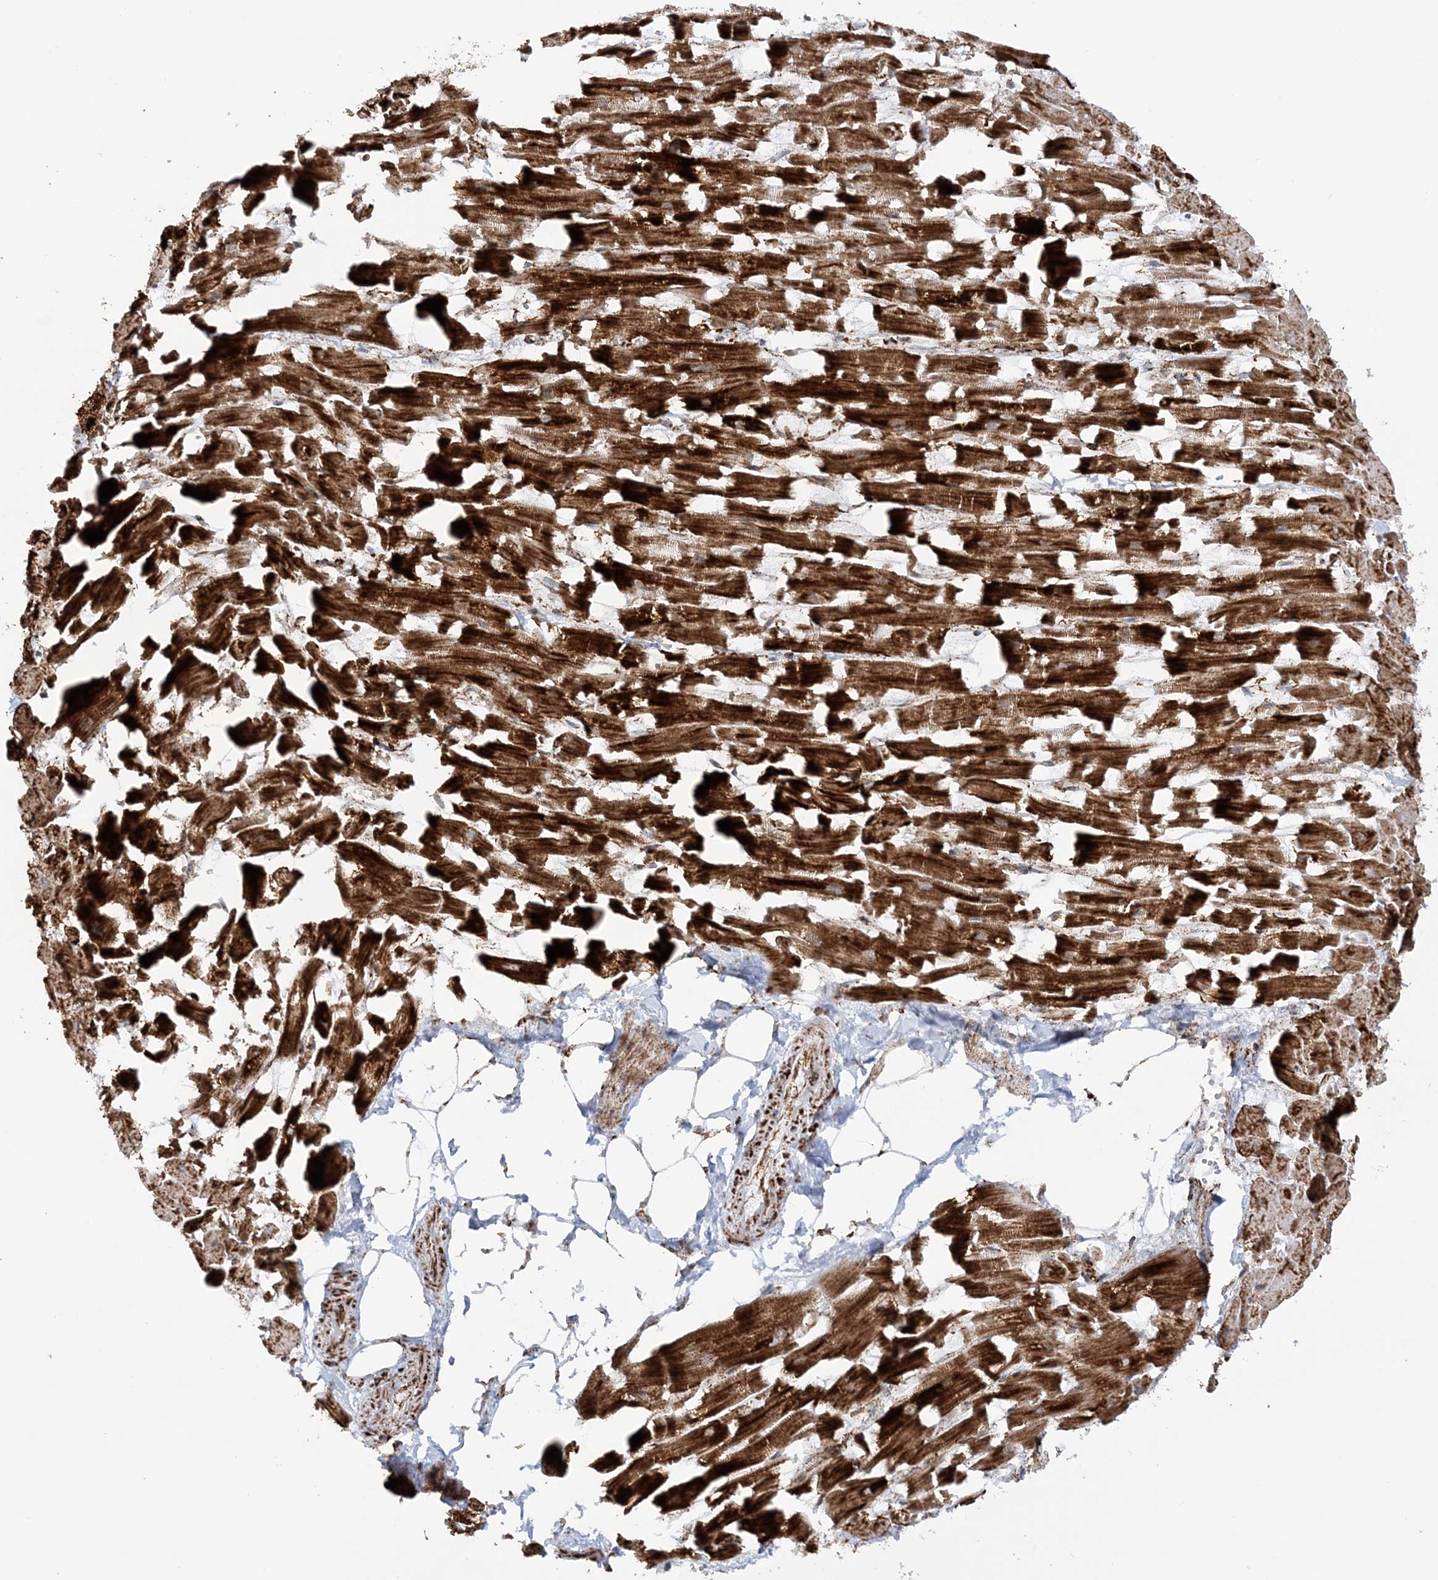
{"staining": {"intensity": "strong", "quantity": ">75%", "location": "cytoplasmic/membranous"}, "tissue": "heart muscle", "cell_type": "Cardiomyocytes", "image_type": "normal", "snomed": [{"axis": "morphology", "description": "Normal tissue, NOS"}, {"axis": "topography", "description": "Heart"}], "caption": "The immunohistochemical stain labels strong cytoplasmic/membranous expression in cardiomyocytes of benign heart muscle.", "gene": "CRY2", "patient": {"sex": "female", "age": 64}}